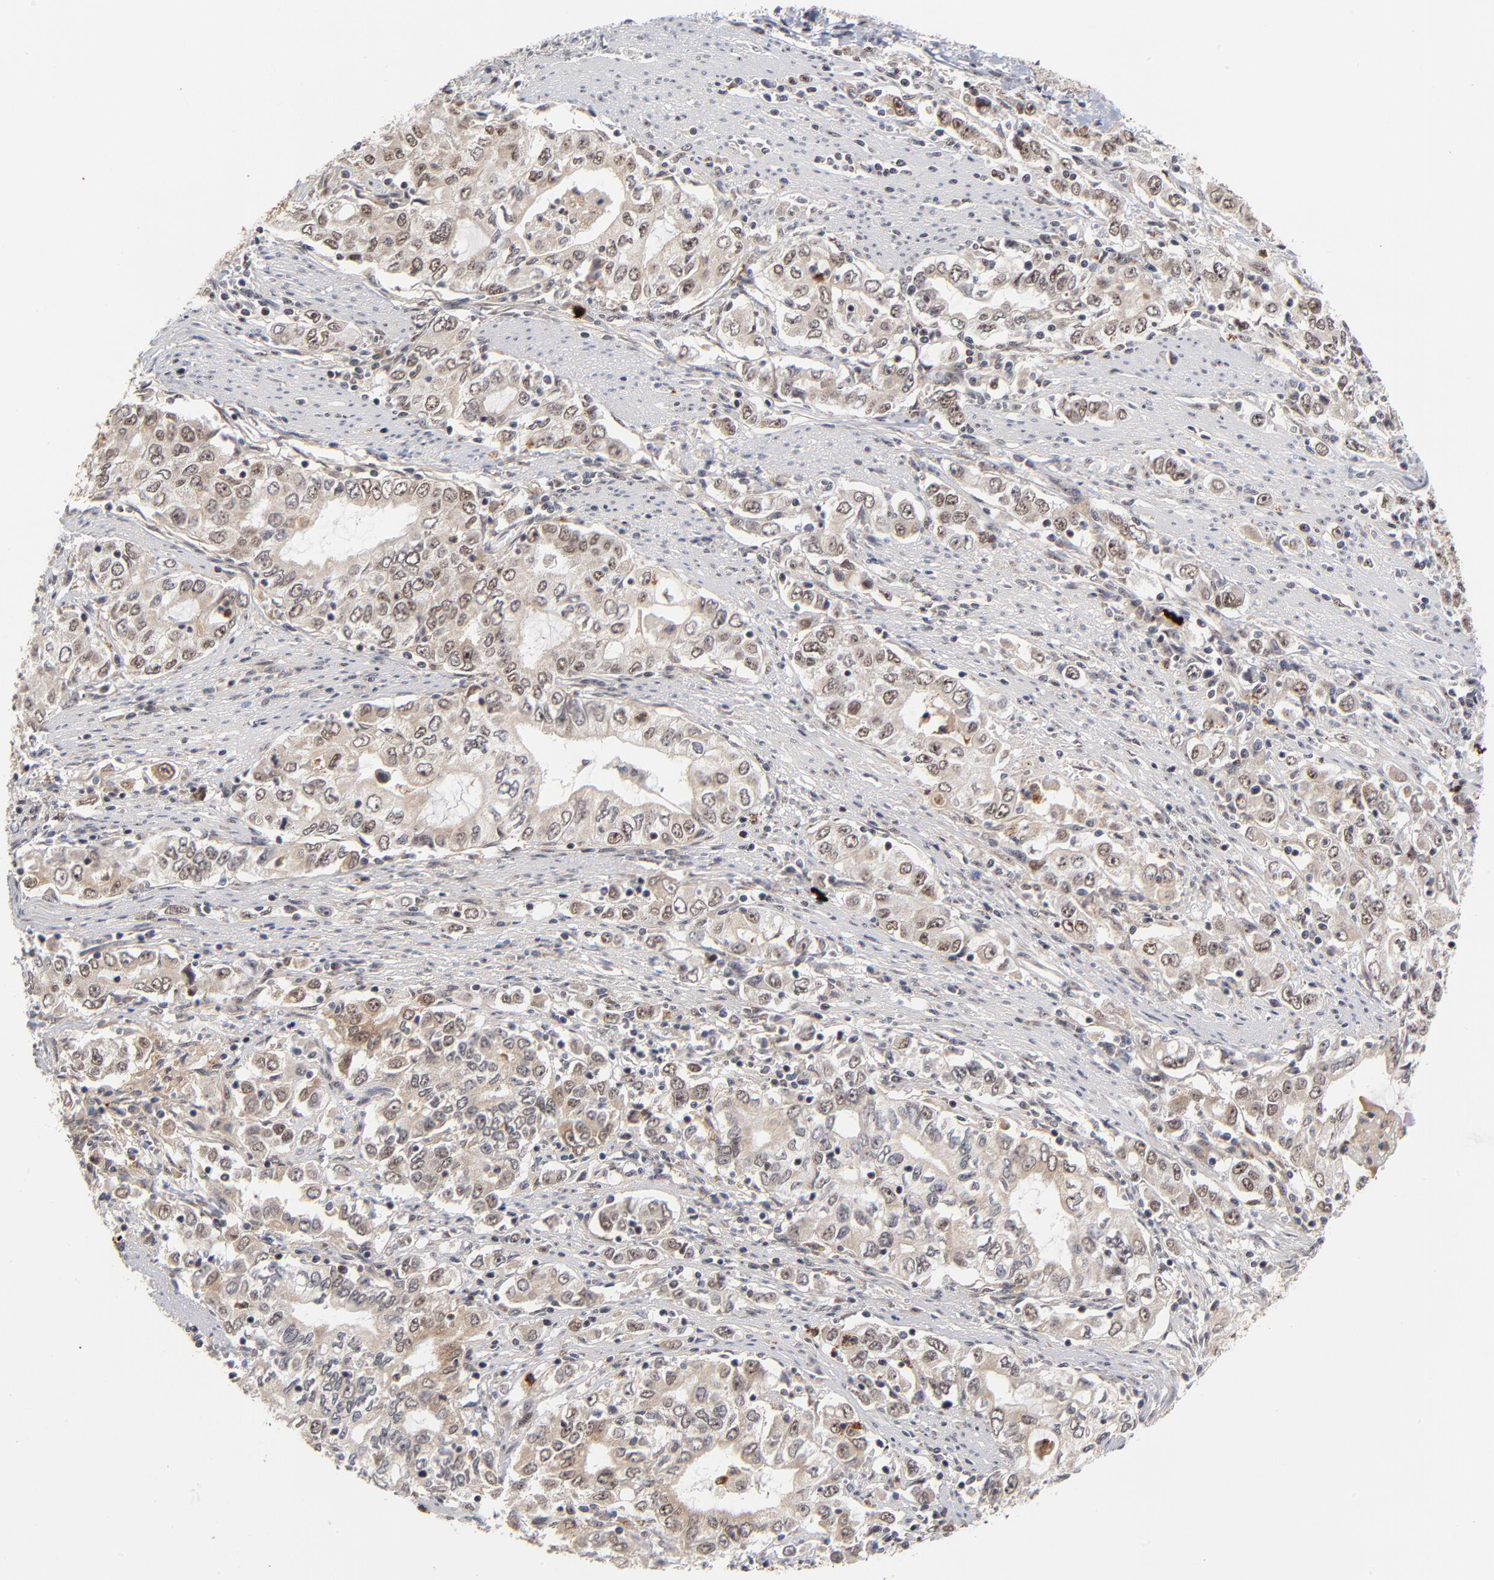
{"staining": {"intensity": "weak", "quantity": ">75%", "location": "cytoplasmic/membranous,nuclear"}, "tissue": "stomach cancer", "cell_type": "Tumor cells", "image_type": "cancer", "snomed": [{"axis": "morphology", "description": "Adenocarcinoma, NOS"}, {"axis": "topography", "description": "Stomach, lower"}], "caption": "An image of human stomach adenocarcinoma stained for a protein shows weak cytoplasmic/membranous and nuclear brown staining in tumor cells.", "gene": "ZNF419", "patient": {"sex": "female", "age": 72}}